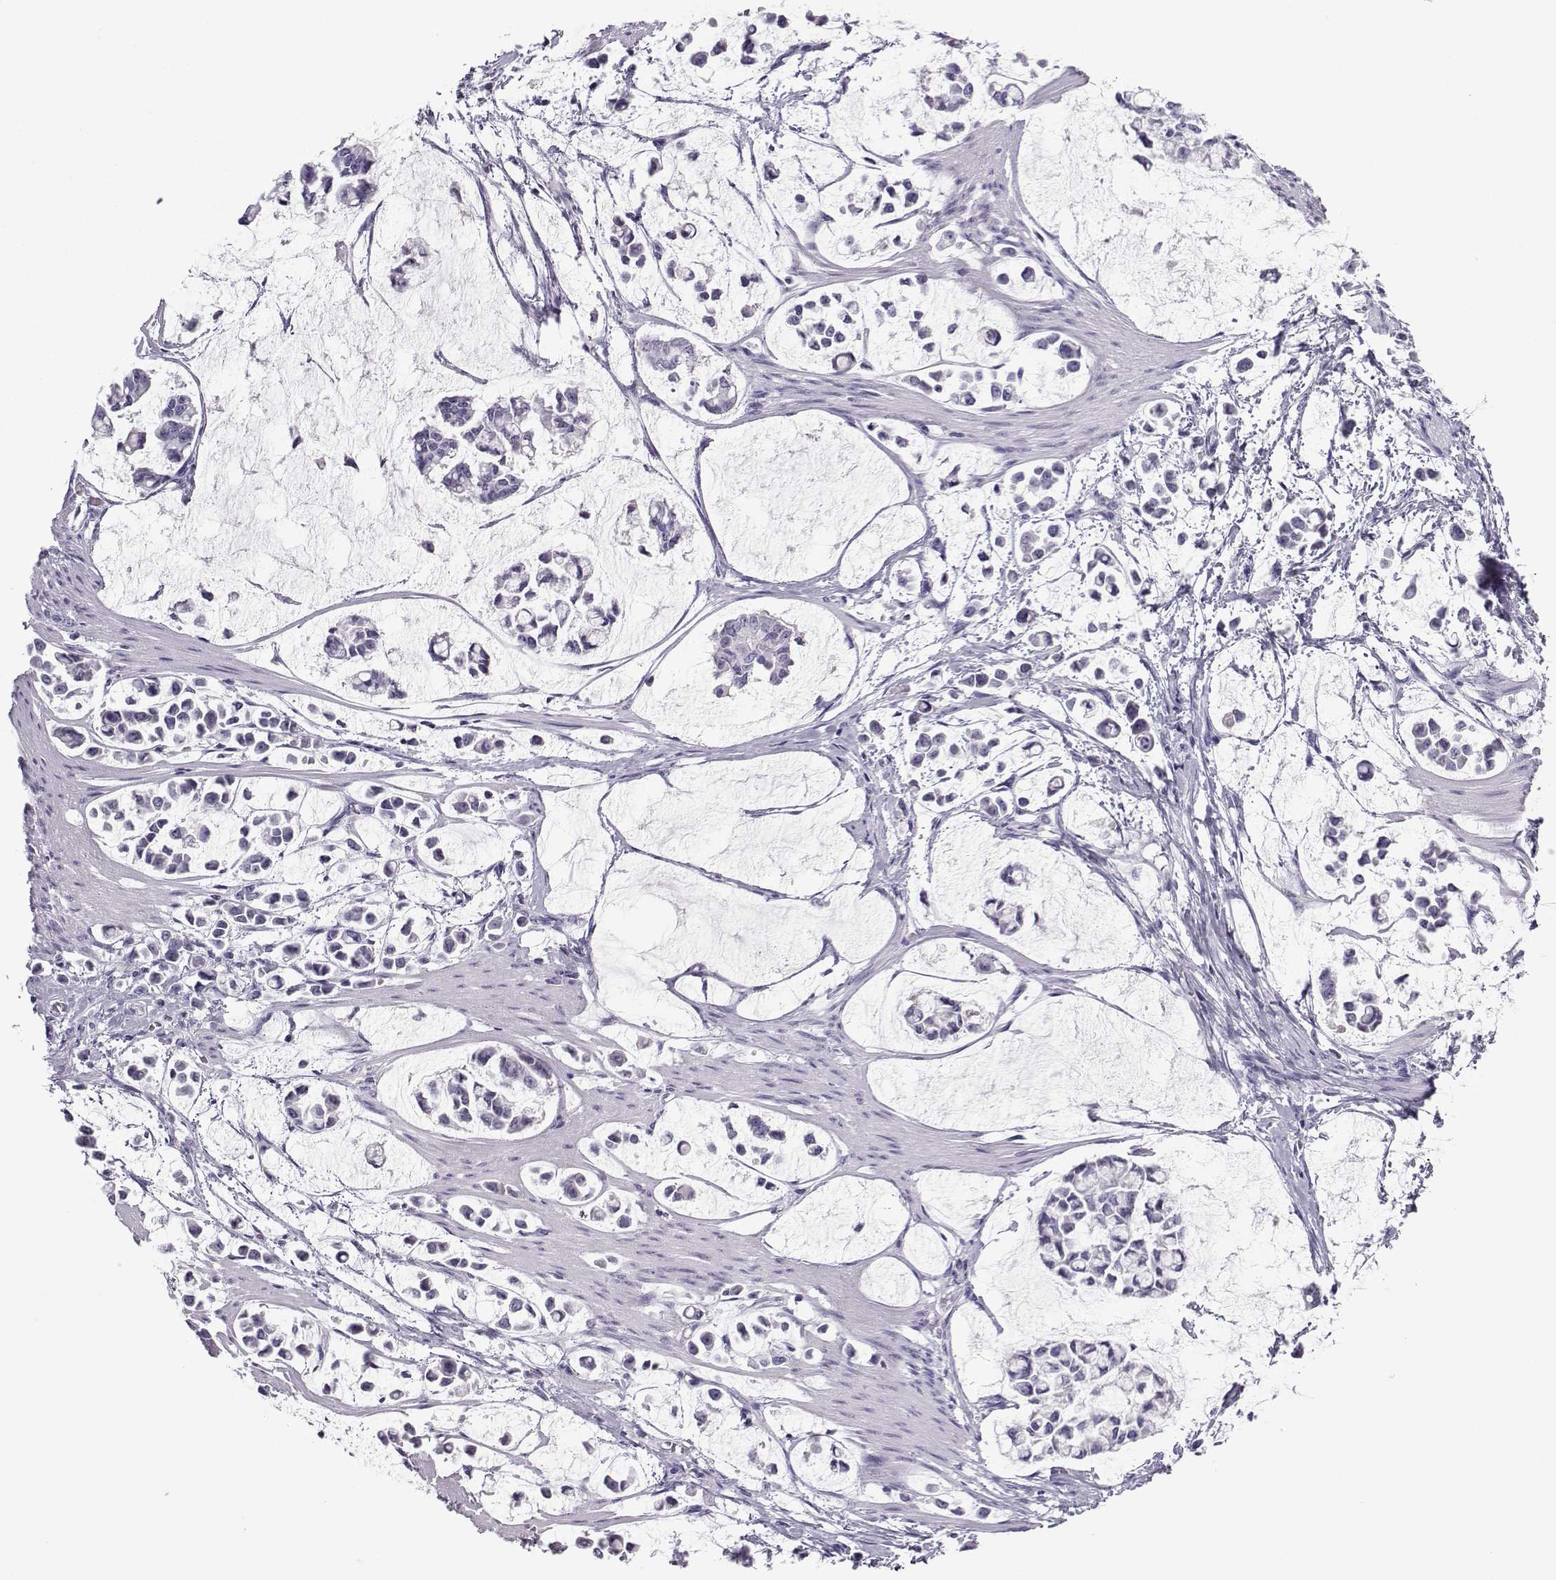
{"staining": {"intensity": "negative", "quantity": "none", "location": "none"}, "tissue": "stomach cancer", "cell_type": "Tumor cells", "image_type": "cancer", "snomed": [{"axis": "morphology", "description": "Adenocarcinoma, NOS"}, {"axis": "topography", "description": "Stomach"}], "caption": "High magnification brightfield microscopy of stomach cancer (adenocarcinoma) stained with DAB (3,3'-diaminobenzidine) (brown) and counterstained with hematoxylin (blue): tumor cells show no significant staining.", "gene": "ARMC2", "patient": {"sex": "male", "age": 82}}